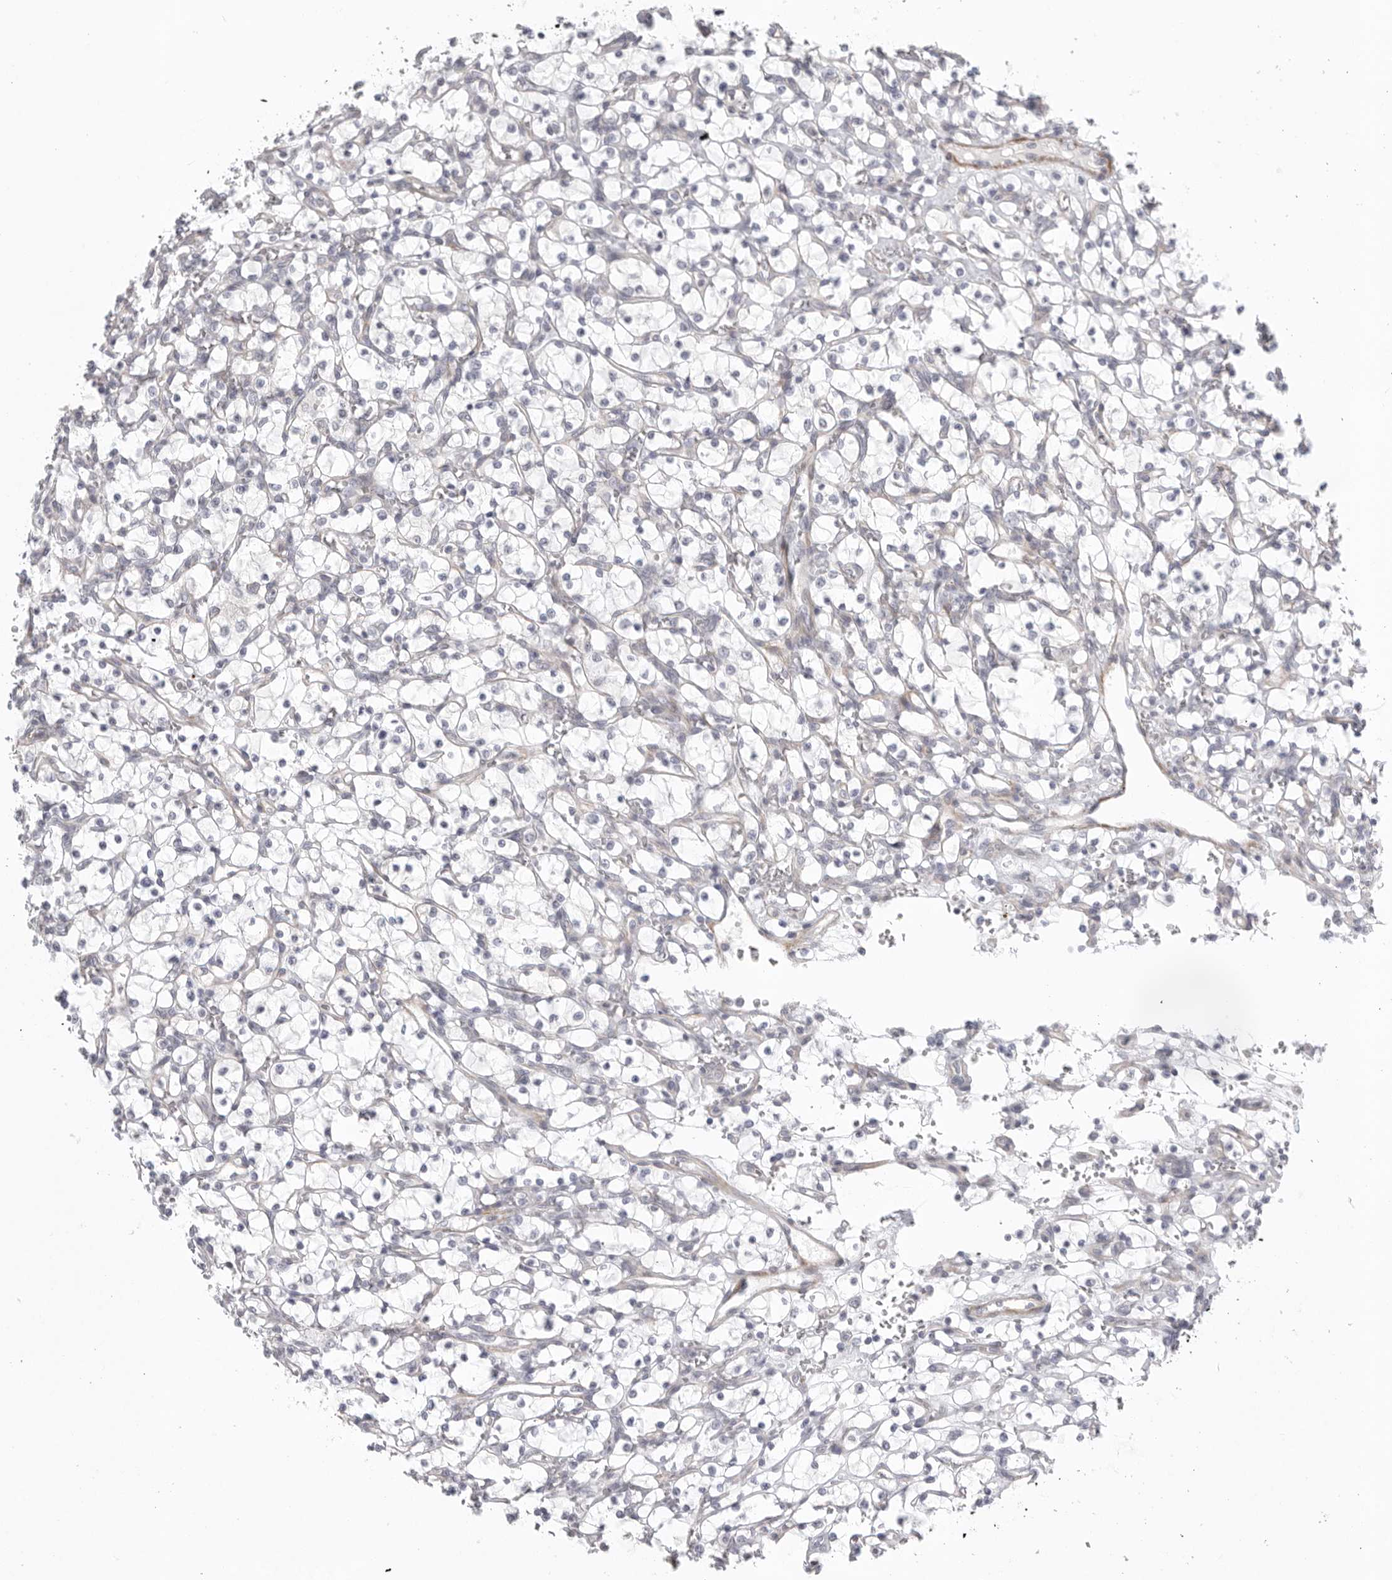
{"staining": {"intensity": "negative", "quantity": "none", "location": "none"}, "tissue": "renal cancer", "cell_type": "Tumor cells", "image_type": "cancer", "snomed": [{"axis": "morphology", "description": "Adenocarcinoma, NOS"}, {"axis": "topography", "description": "Kidney"}], "caption": "A histopathology image of human renal adenocarcinoma is negative for staining in tumor cells.", "gene": "STAB2", "patient": {"sex": "female", "age": 69}}